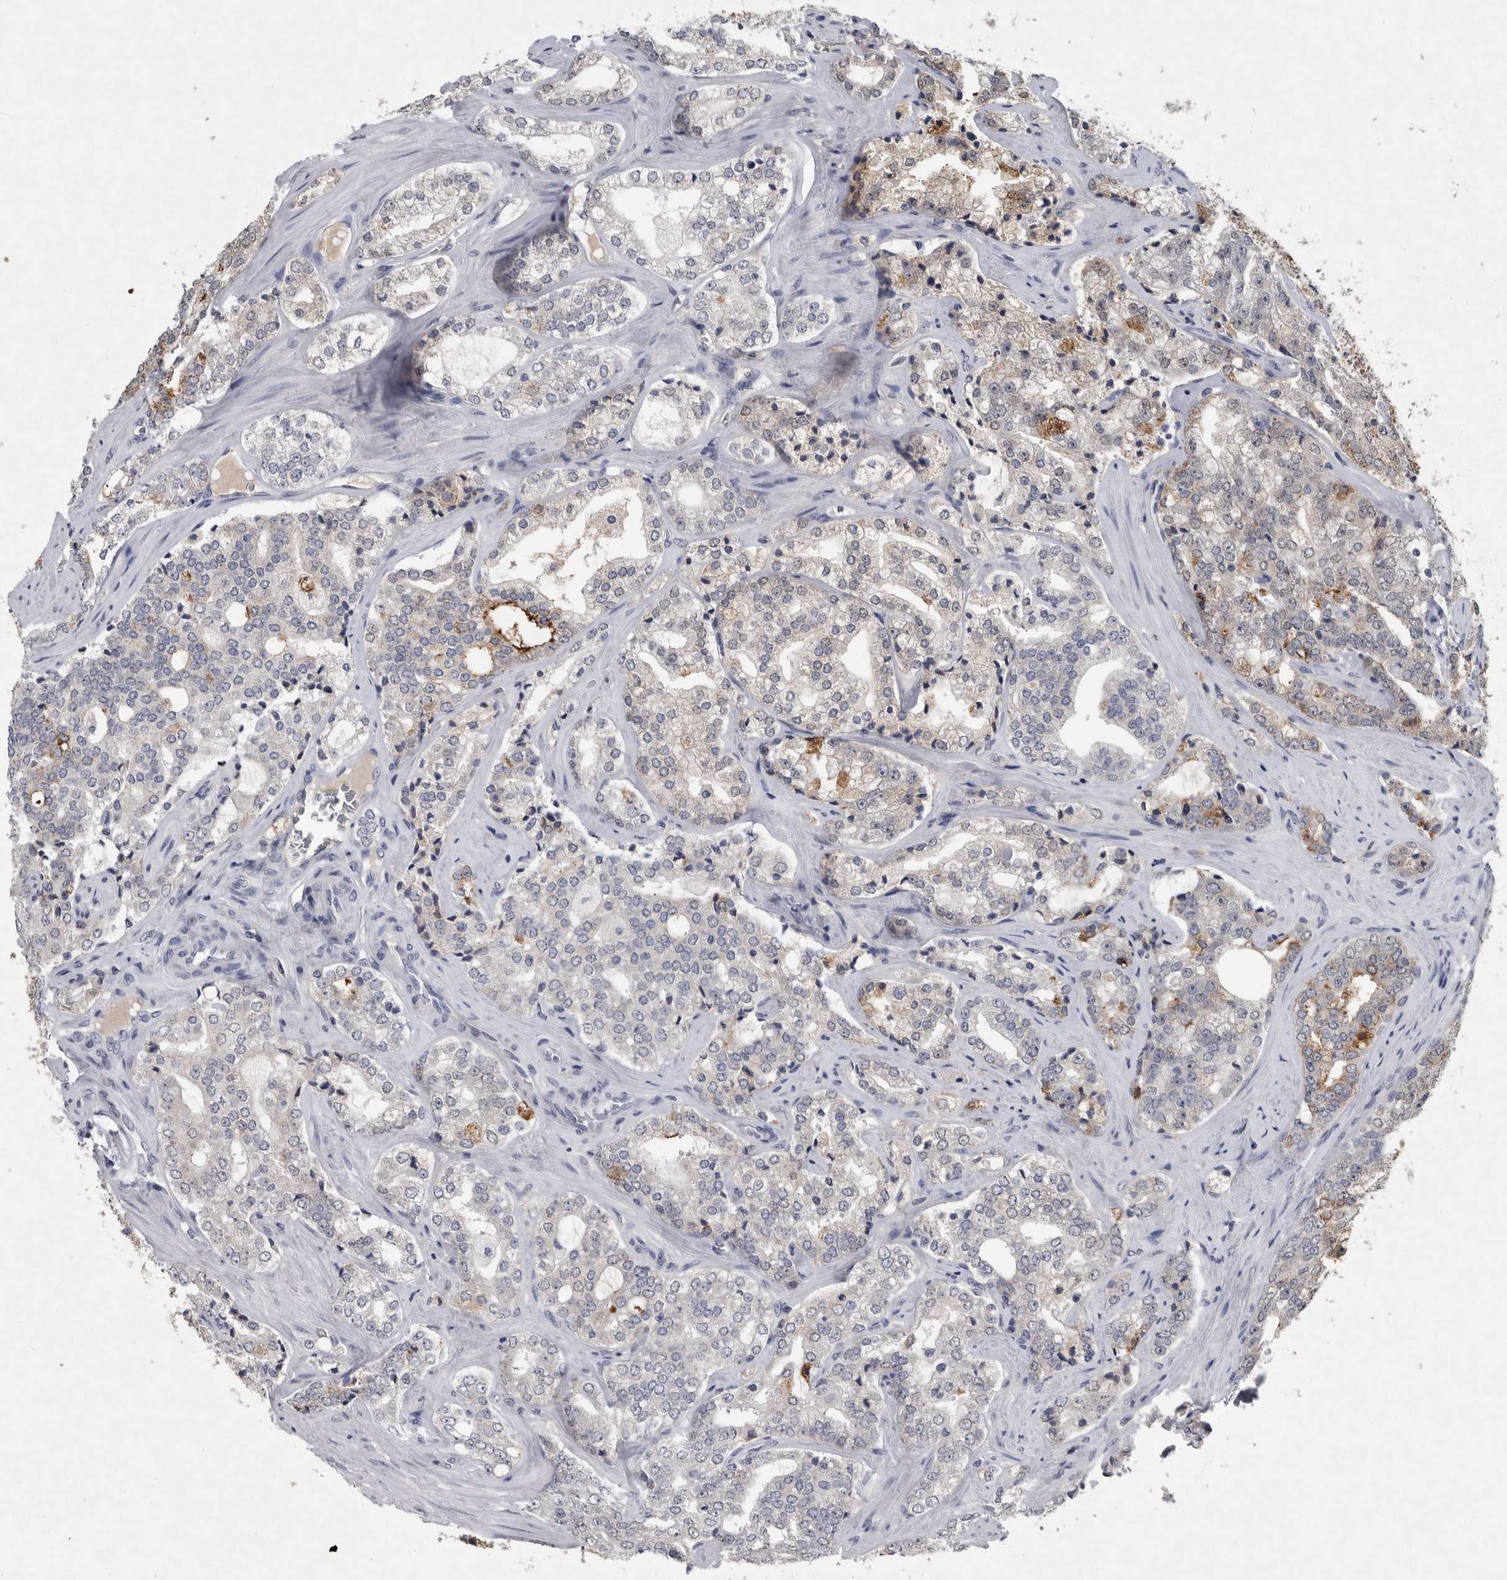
{"staining": {"intensity": "negative", "quantity": "none", "location": "none"}, "tissue": "prostate cancer", "cell_type": "Tumor cells", "image_type": "cancer", "snomed": [{"axis": "morphology", "description": "Adenocarcinoma, High grade"}, {"axis": "topography", "description": "Prostate"}], "caption": "This is a micrograph of IHC staining of prostate cancer (adenocarcinoma (high-grade)), which shows no staining in tumor cells.", "gene": "WNT7A", "patient": {"sex": "male", "age": 64}}